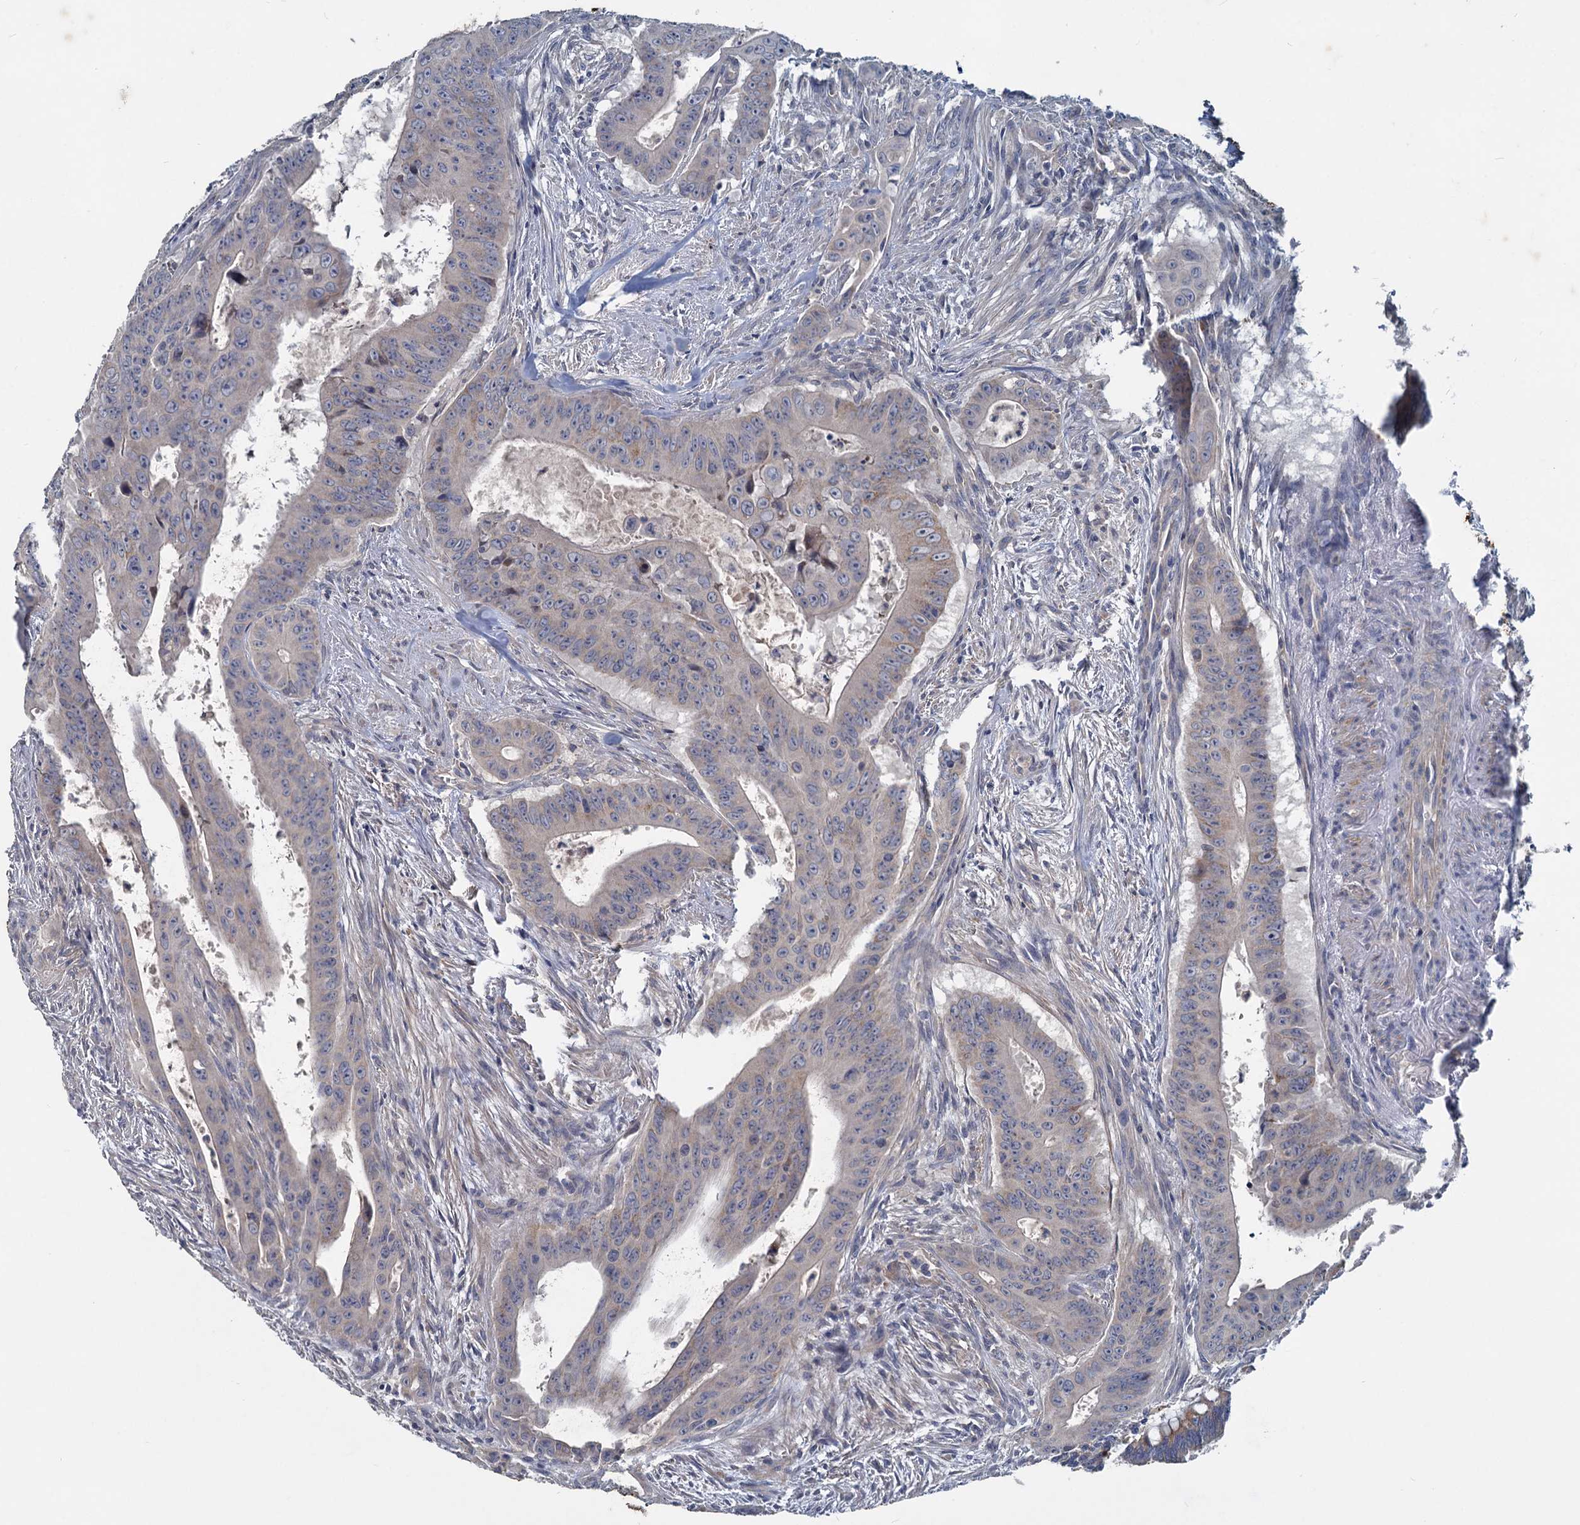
{"staining": {"intensity": "negative", "quantity": "none", "location": "none"}, "tissue": "colorectal cancer", "cell_type": "Tumor cells", "image_type": "cancer", "snomed": [{"axis": "morphology", "description": "Adenocarcinoma, NOS"}, {"axis": "topography", "description": "Rectum"}], "caption": "IHC of colorectal cancer reveals no expression in tumor cells.", "gene": "SLC2A7", "patient": {"sex": "female", "age": 75}}